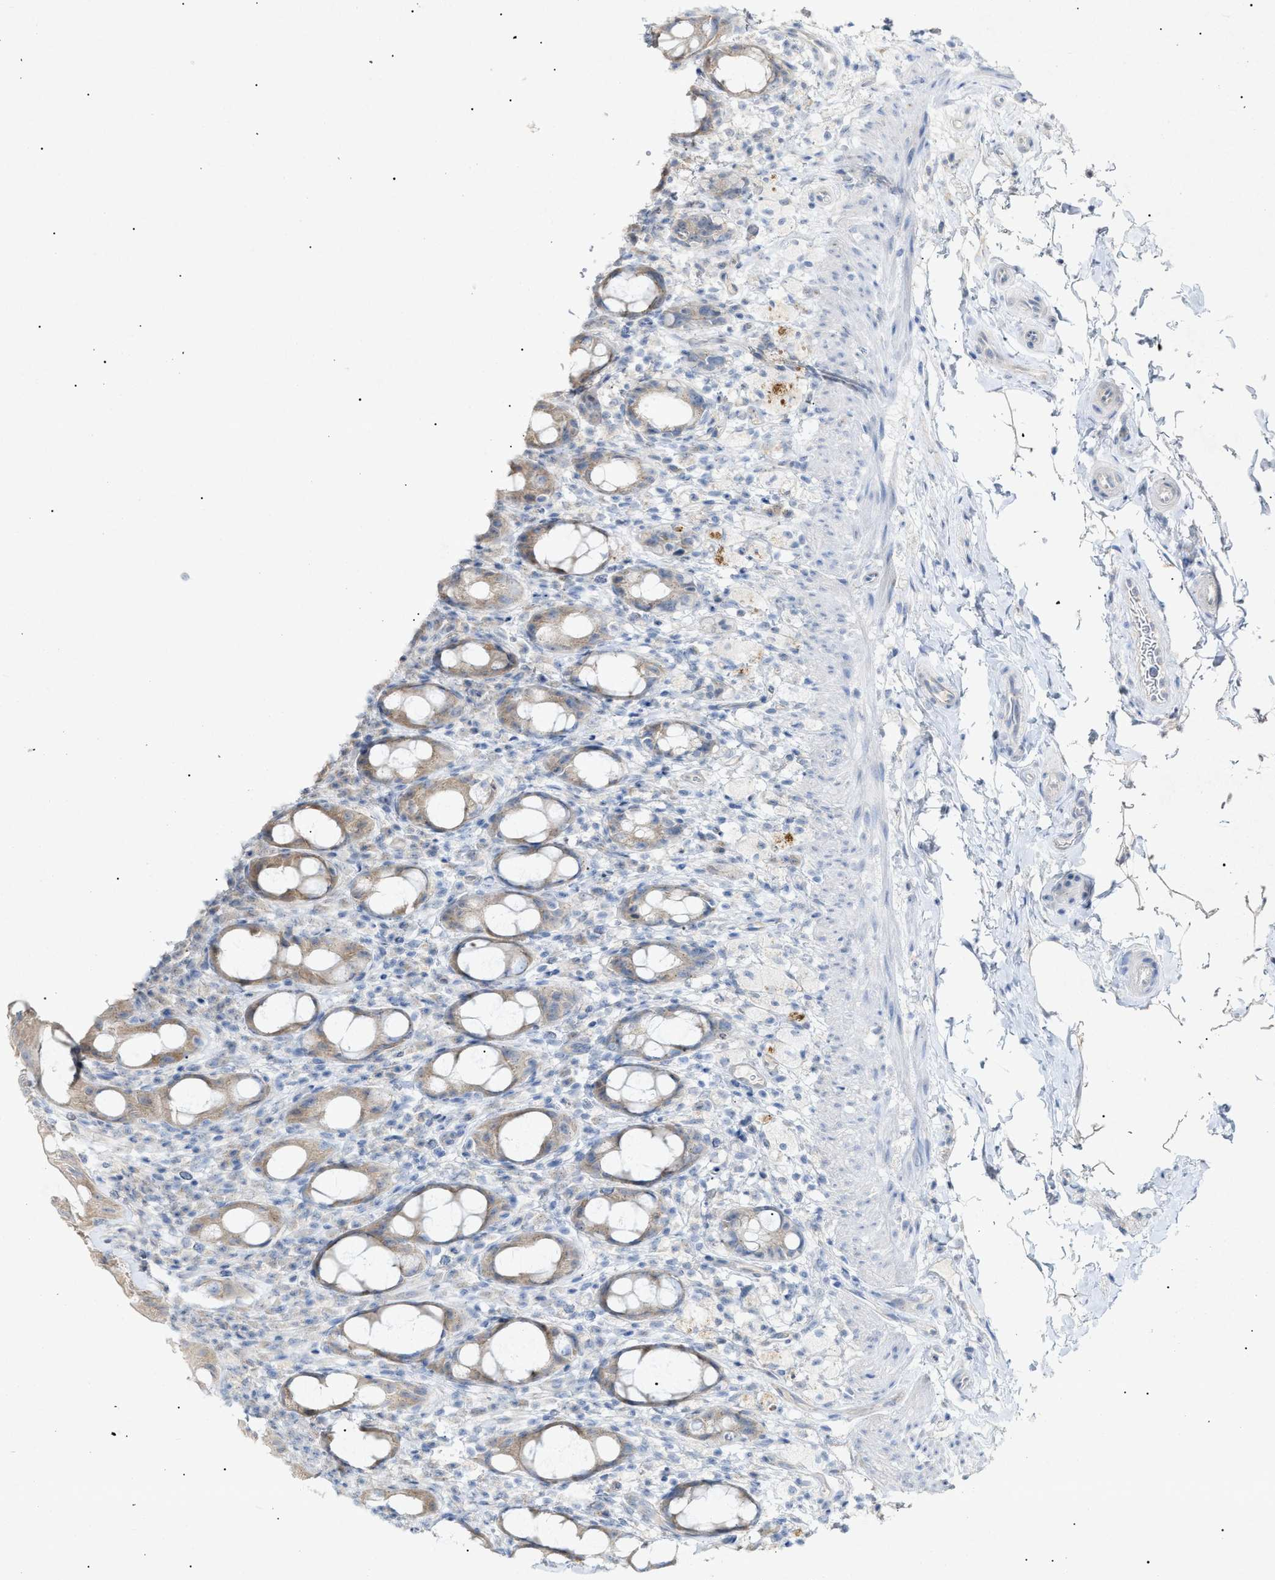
{"staining": {"intensity": "weak", "quantity": "25%-75%", "location": "cytoplasmic/membranous"}, "tissue": "rectum", "cell_type": "Glandular cells", "image_type": "normal", "snomed": [{"axis": "morphology", "description": "Normal tissue, NOS"}, {"axis": "topography", "description": "Rectum"}], "caption": "Glandular cells show low levels of weak cytoplasmic/membranous staining in about 25%-75% of cells in benign rectum.", "gene": "SLC25A31", "patient": {"sex": "male", "age": 44}}